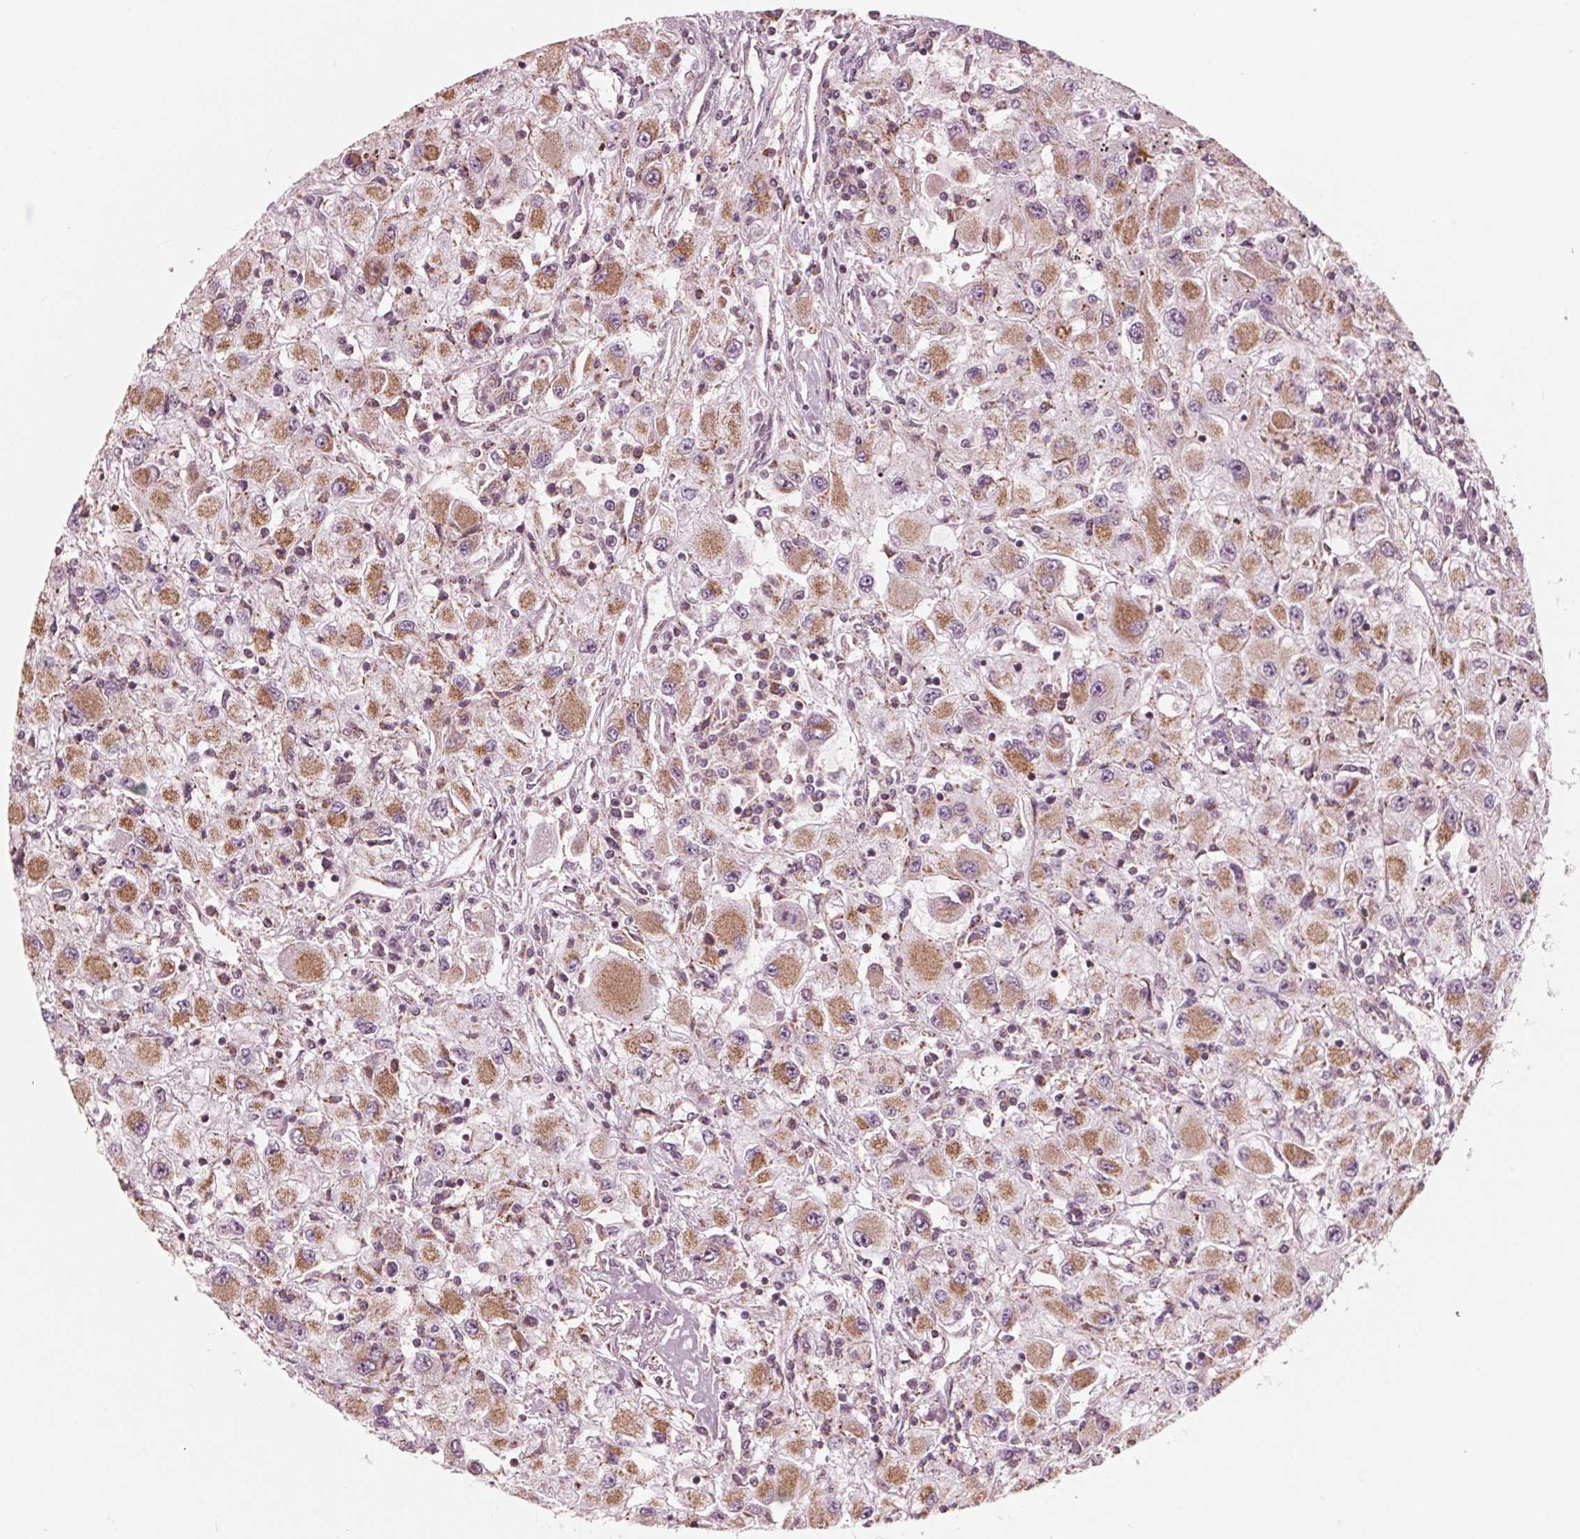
{"staining": {"intensity": "moderate", "quantity": "25%-75%", "location": "cytoplasmic/membranous"}, "tissue": "renal cancer", "cell_type": "Tumor cells", "image_type": "cancer", "snomed": [{"axis": "morphology", "description": "Adenocarcinoma, NOS"}, {"axis": "topography", "description": "Kidney"}], "caption": "Immunohistochemical staining of adenocarcinoma (renal) demonstrates moderate cytoplasmic/membranous protein positivity in about 25%-75% of tumor cells.", "gene": "DCAF4L2", "patient": {"sex": "female", "age": 67}}